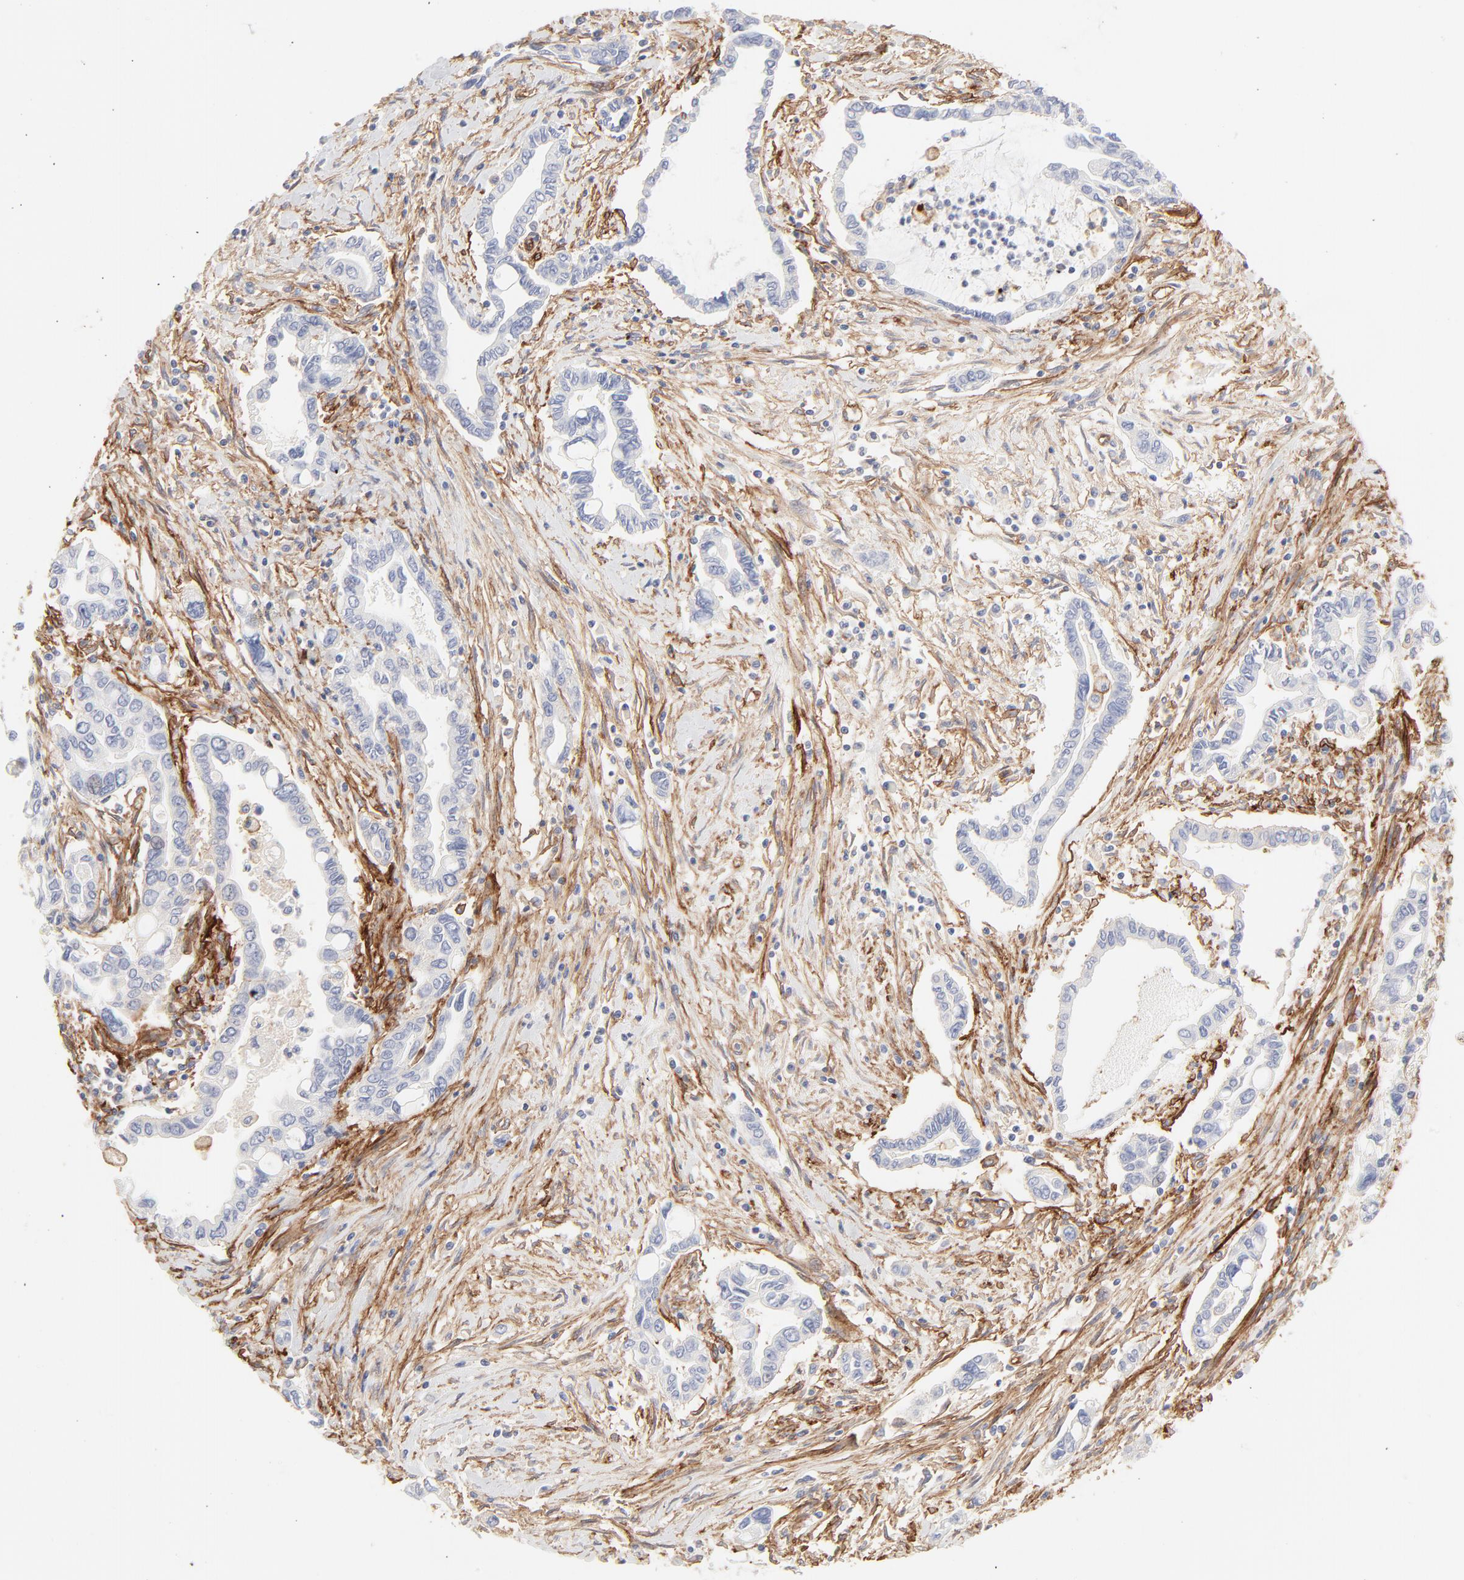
{"staining": {"intensity": "negative", "quantity": "none", "location": "none"}, "tissue": "pancreatic cancer", "cell_type": "Tumor cells", "image_type": "cancer", "snomed": [{"axis": "morphology", "description": "Adenocarcinoma, NOS"}, {"axis": "topography", "description": "Pancreas"}], "caption": "IHC micrograph of neoplastic tissue: pancreatic cancer stained with DAB (3,3'-diaminobenzidine) exhibits no significant protein positivity in tumor cells.", "gene": "ITGA5", "patient": {"sex": "female", "age": 57}}